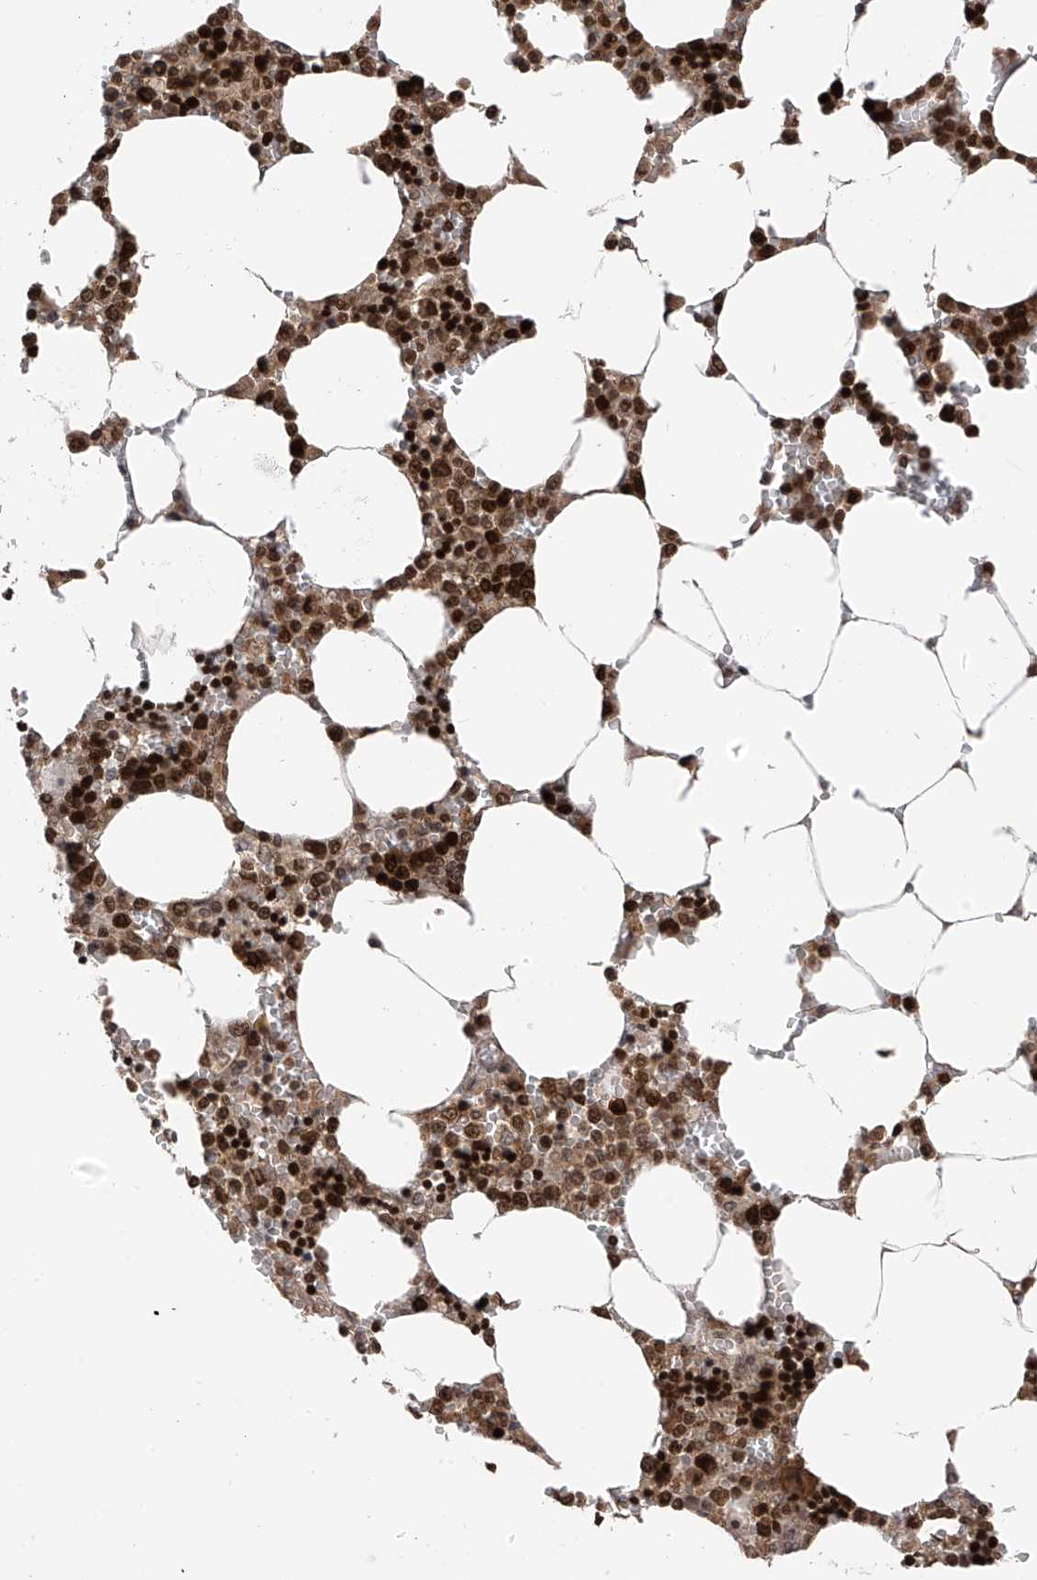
{"staining": {"intensity": "strong", "quantity": ">75%", "location": "nuclear"}, "tissue": "bone marrow", "cell_type": "Hematopoietic cells", "image_type": "normal", "snomed": [{"axis": "morphology", "description": "Normal tissue, NOS"}, {"axis": "topography", "description": "Bone marrow"}], "caption": "Bone marrow stained for a protein reveals strong nuclear positivity in hematopoietic cells.", "gene": "DNAJC9", "patient": {"sex": "male", "age": 70}}